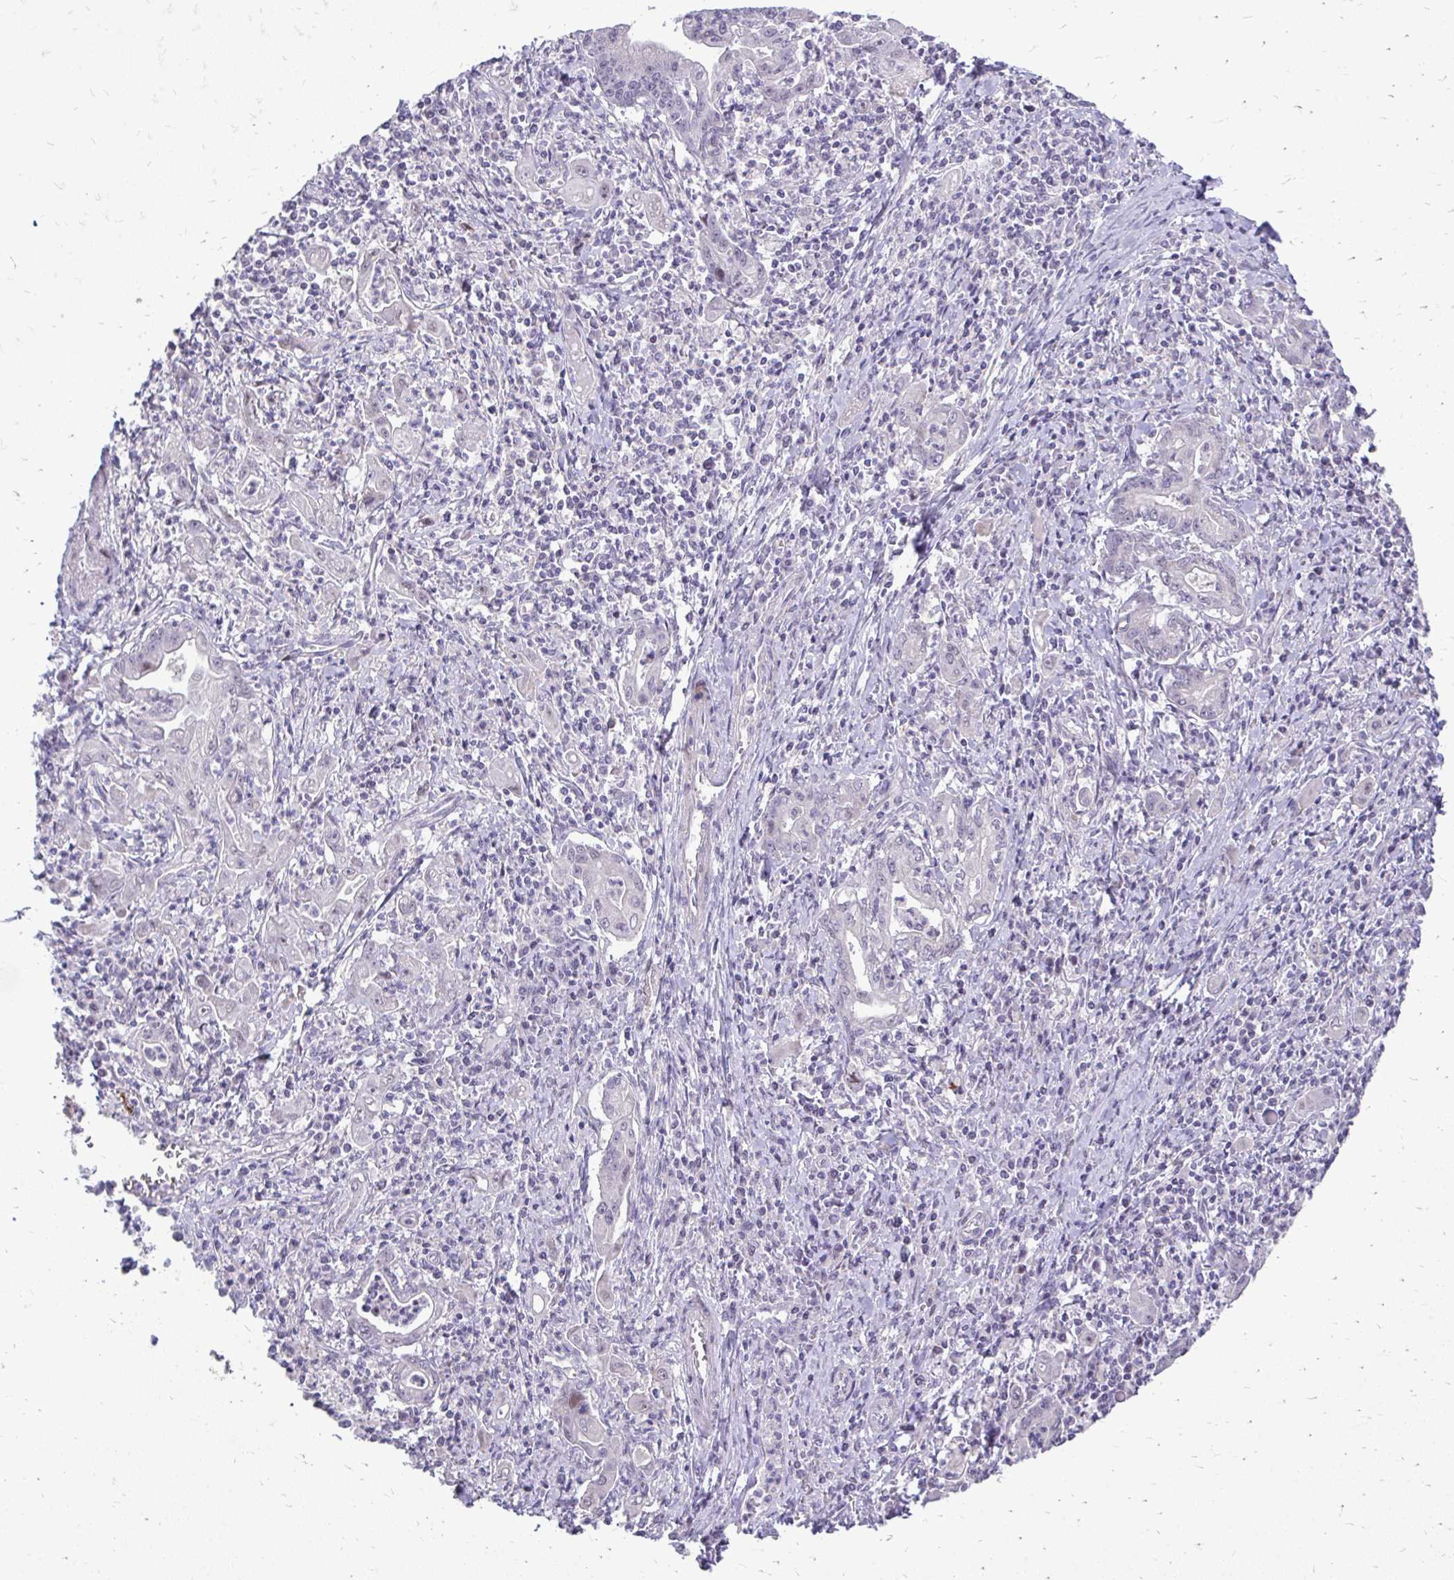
{"staining": {"intensity": "negative", "quantity": "none", "location": "none"}, "tissue": "stomach cancer", "cell_type": "Tumor cells", "image_type": "cancer", "snomed": [{"axis": "morphology", "description": "Adenocarcinoma, NOS"}, {"axis": "topography", "description": "Stomach, upper"}], "caption": "Tumor cells show no significant protein staining in stomach adenocarcinoma.", "gene": "OR8D1", "patient": {"sex": "female", "age": 79}}